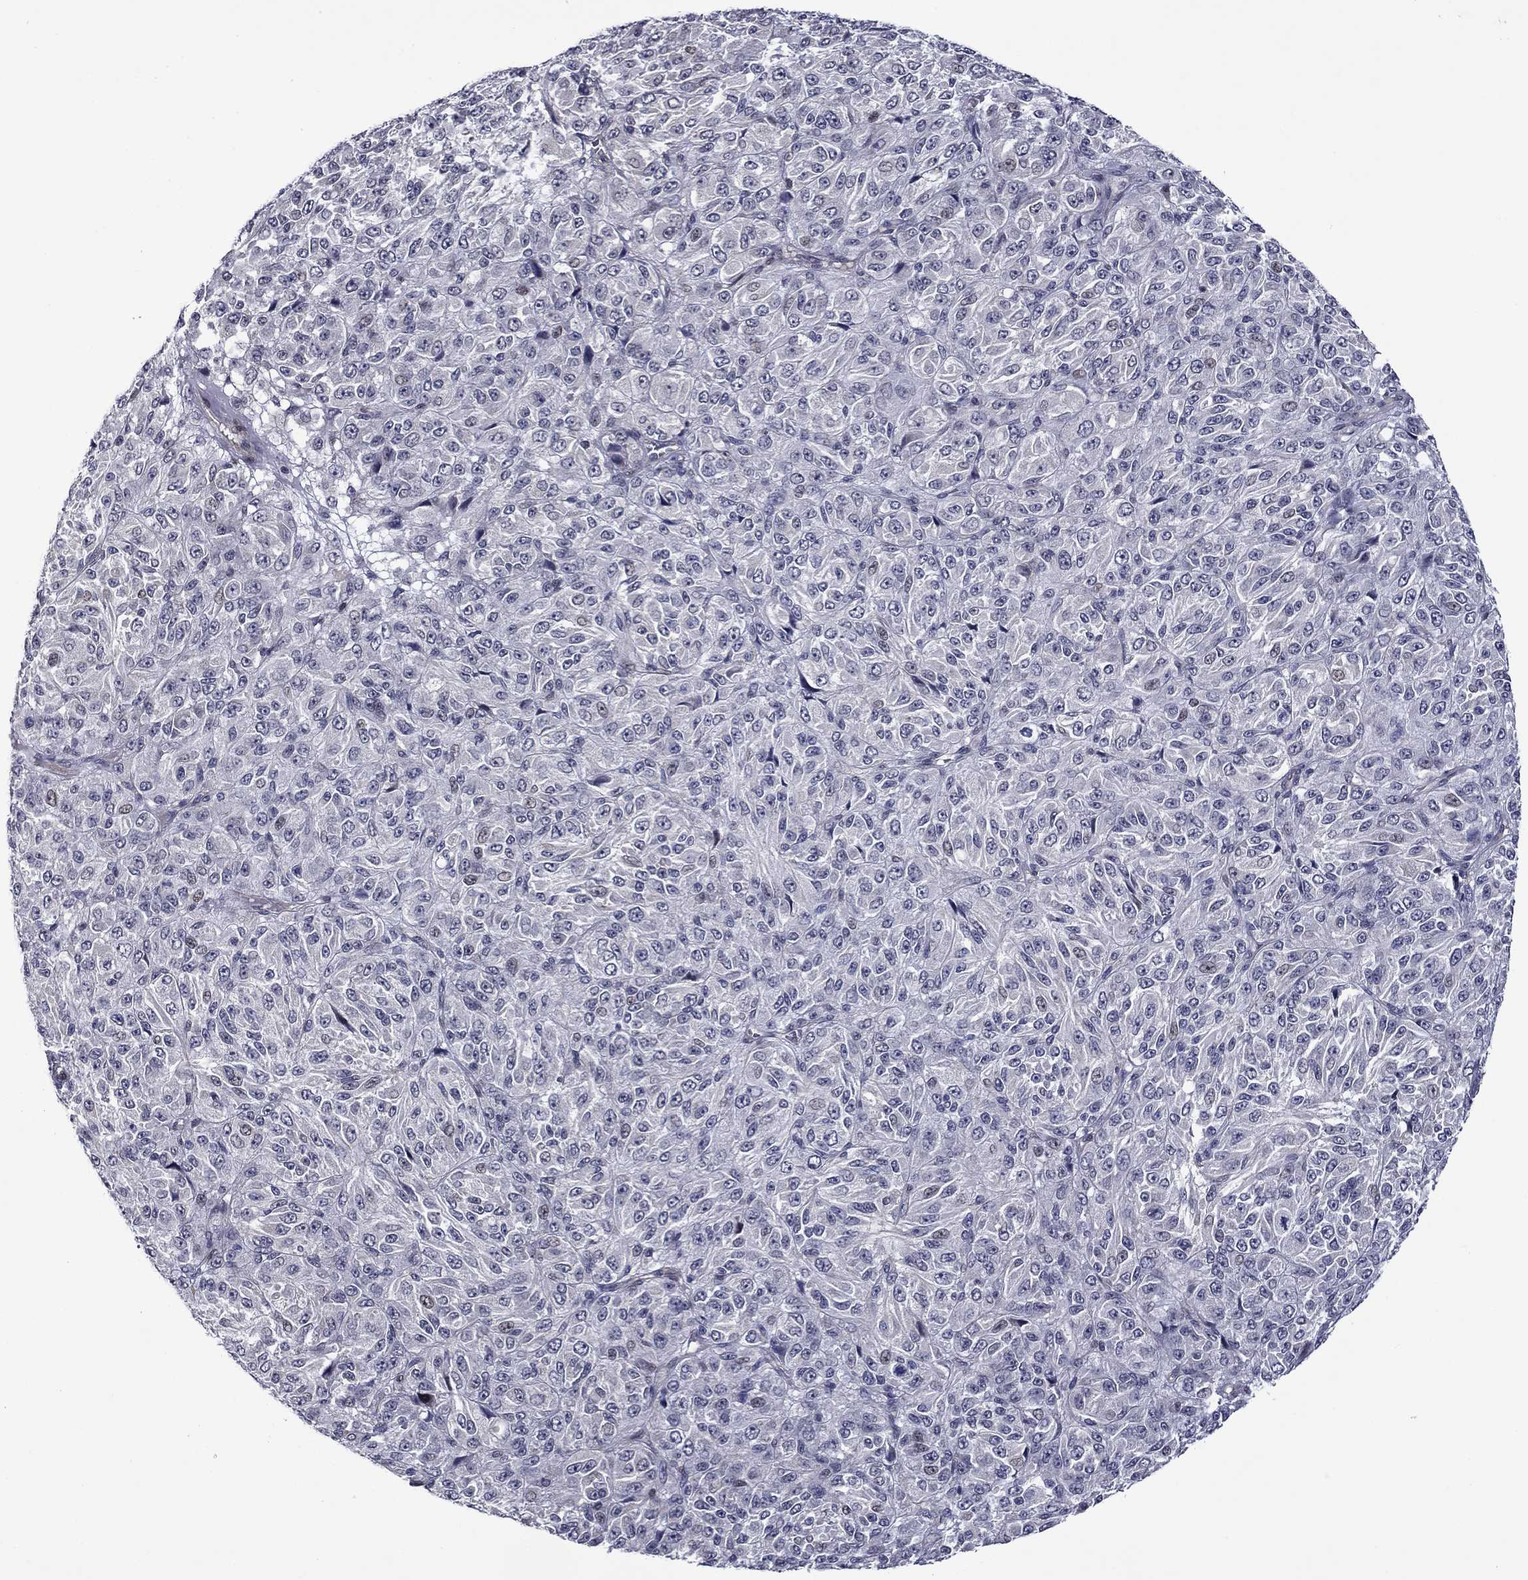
{"staining": {"intensity": "negative", "quantity": "none", "location": "none"}, "tissue": "melanoma", "cell_type": "Tumor cells", "image_type": "cancer", "snomed": [{"axis": "morphology", "description": "Malignant melanoma, Metastatic site"}, {"axis": "topography", "description": "Brain"}], "caption": "Micrograph shows no protein expression in tumor cells of malignant melanoma (metastatic site) tissue.", "gene": "B3GAT1", "patient": {"sex": "female", "age": 56}}